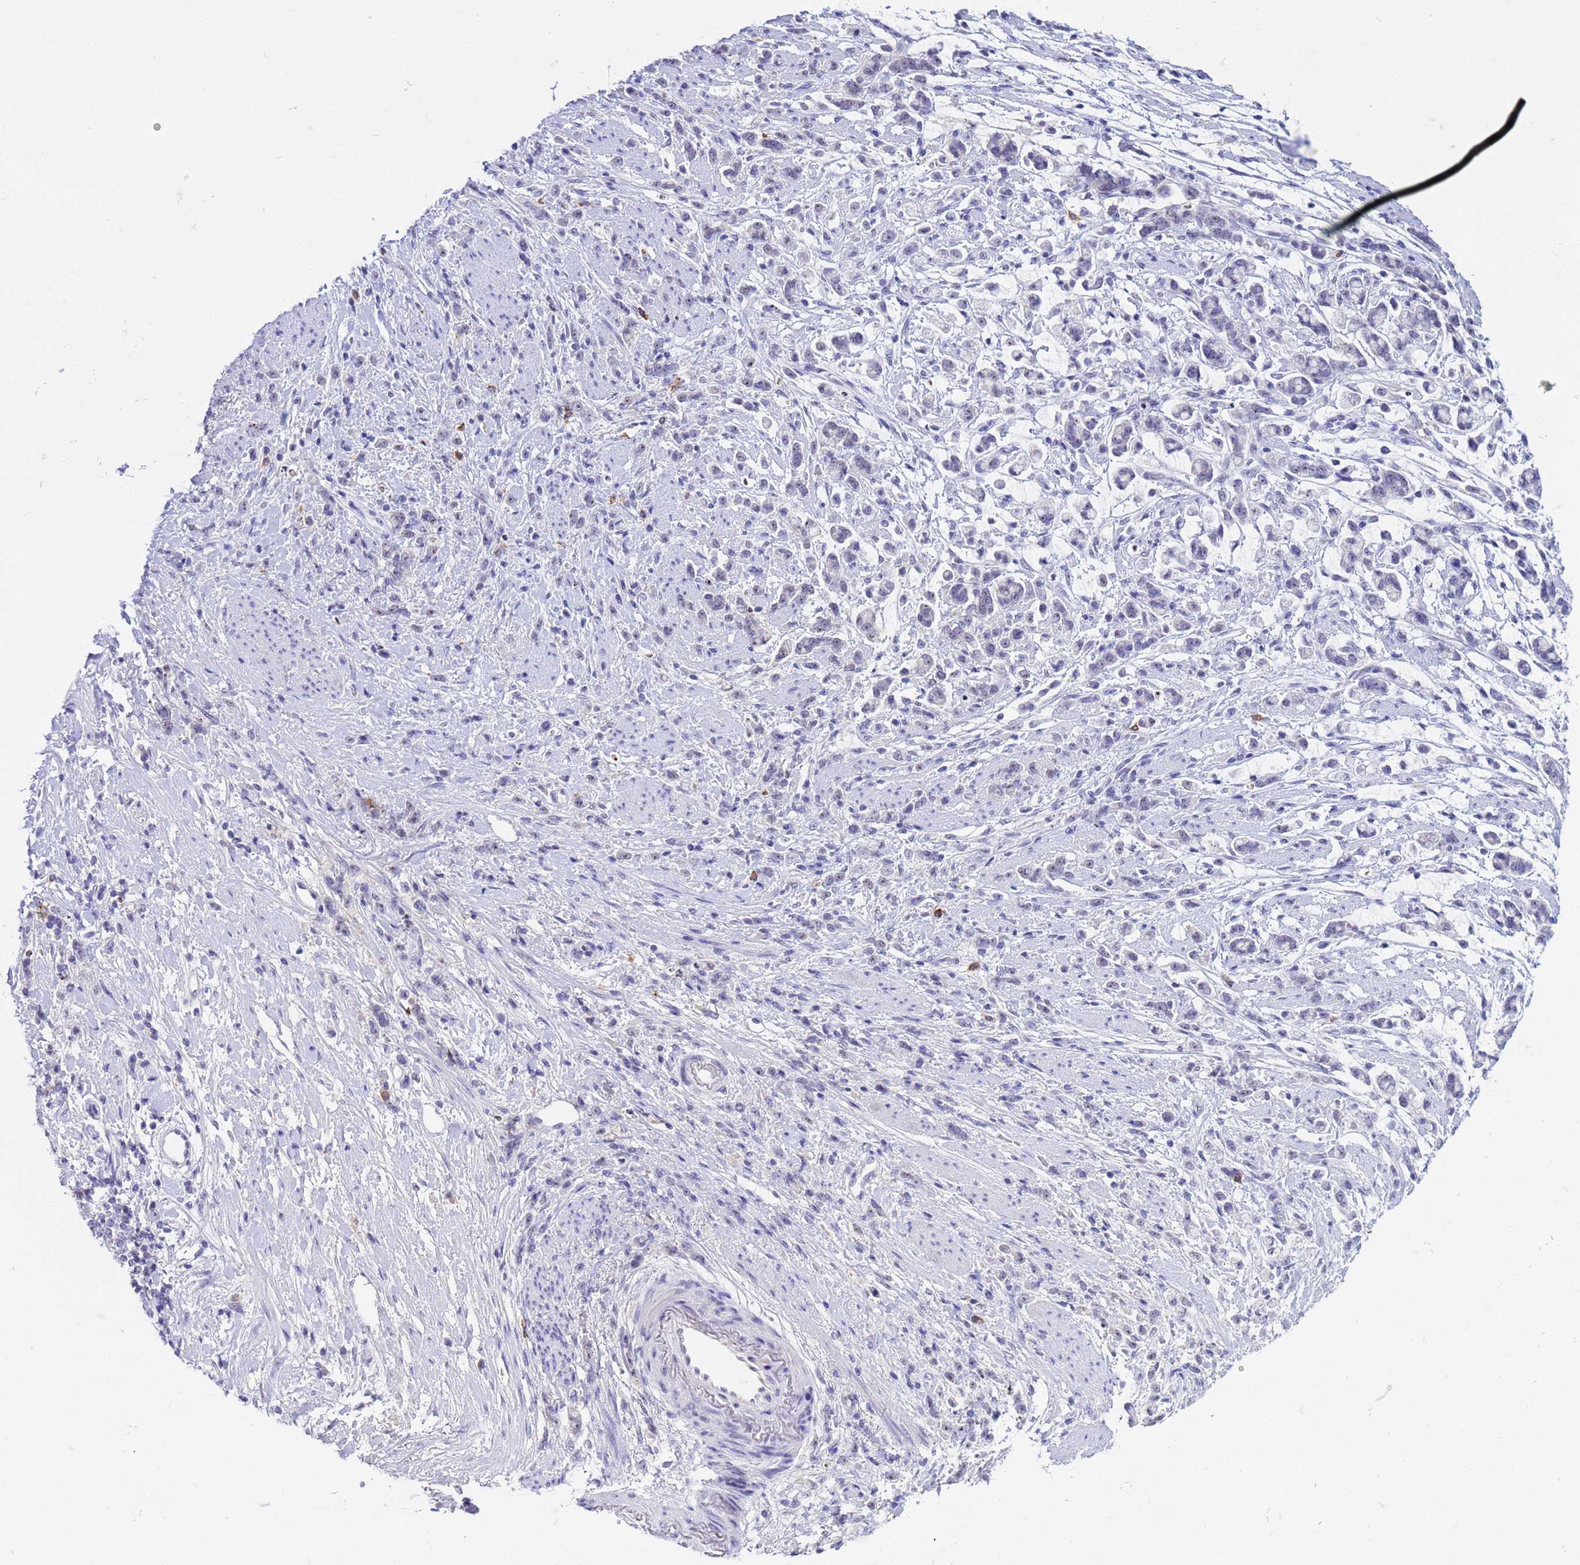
{"staining": {"intensity": "negative", "quantity": "none", "location": "none"}, "tissue": "stomach cancer", "cell_type": "Tumor cells", "image_type": "cancer", "snomed": [{"axis": "morphology", "description": "Adenocarcinoma, NOS"}, {"axis": "topography", "description": "Stomach"}], "caption": "IHC of human stomach cancer demonstrates no expression in tumor cells.", "gene": "DMRTC2", "patient": {"sex": "female", "age": 60}}